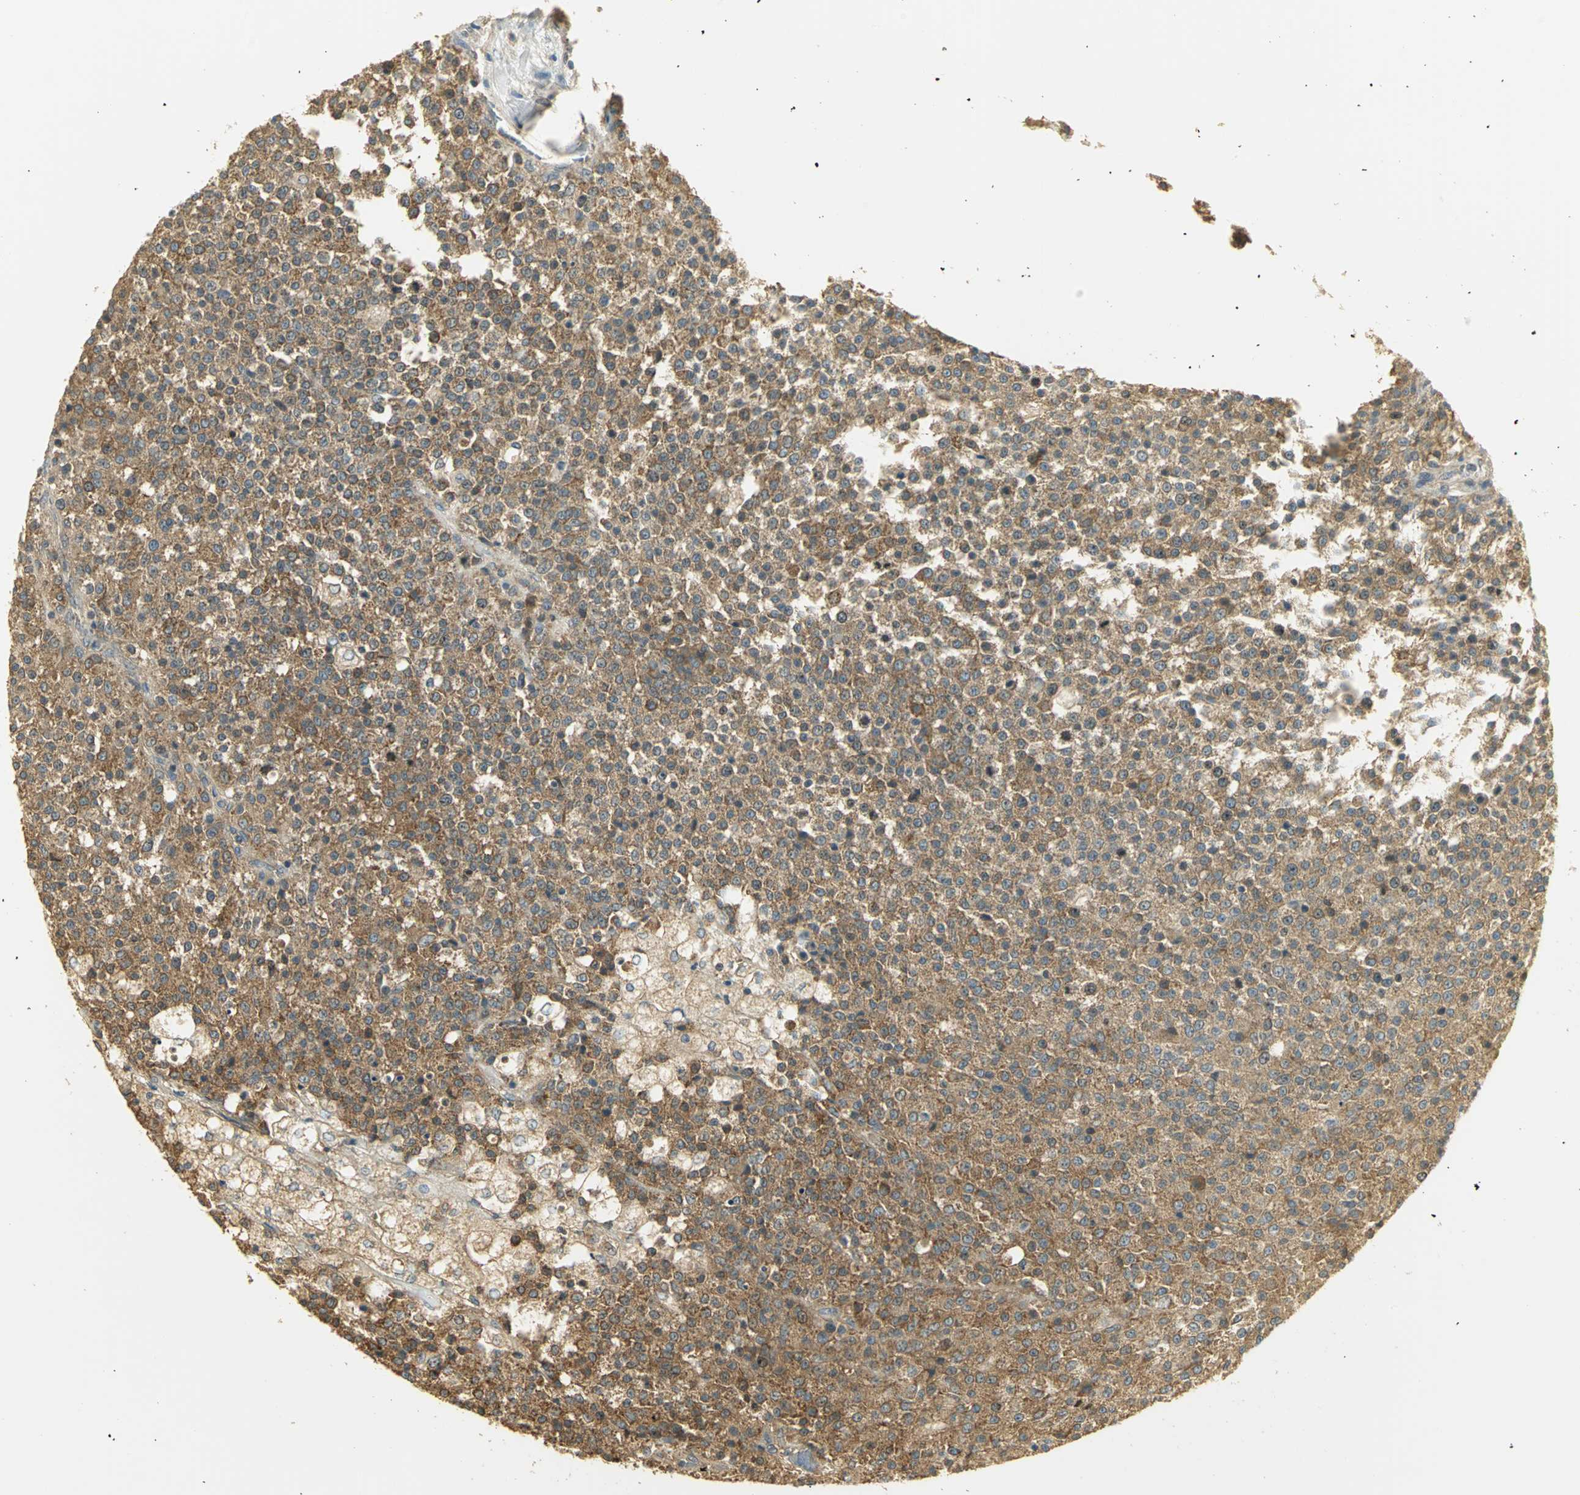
{"staining": {"intensity": "moderate", "quantity": ">75%", "location": "cytoplasmic/membranous"}, "tissue": "testis cancer", "cell_type": "Tumor cells", "image_type": "cancer", "snomed": [{"axis": "morphology", "description": "Seminoma, NOS"}, {"axis": "topography", "description": "Testis"}], "caption": "Immunohistochemical staining of human seminoma (testis) exhibits moderate cytoplasmic/membranous protein staining in about >75% of tumor cells.", "gene": "RARS1", "patient": {"sex": "male", "age": 59}}